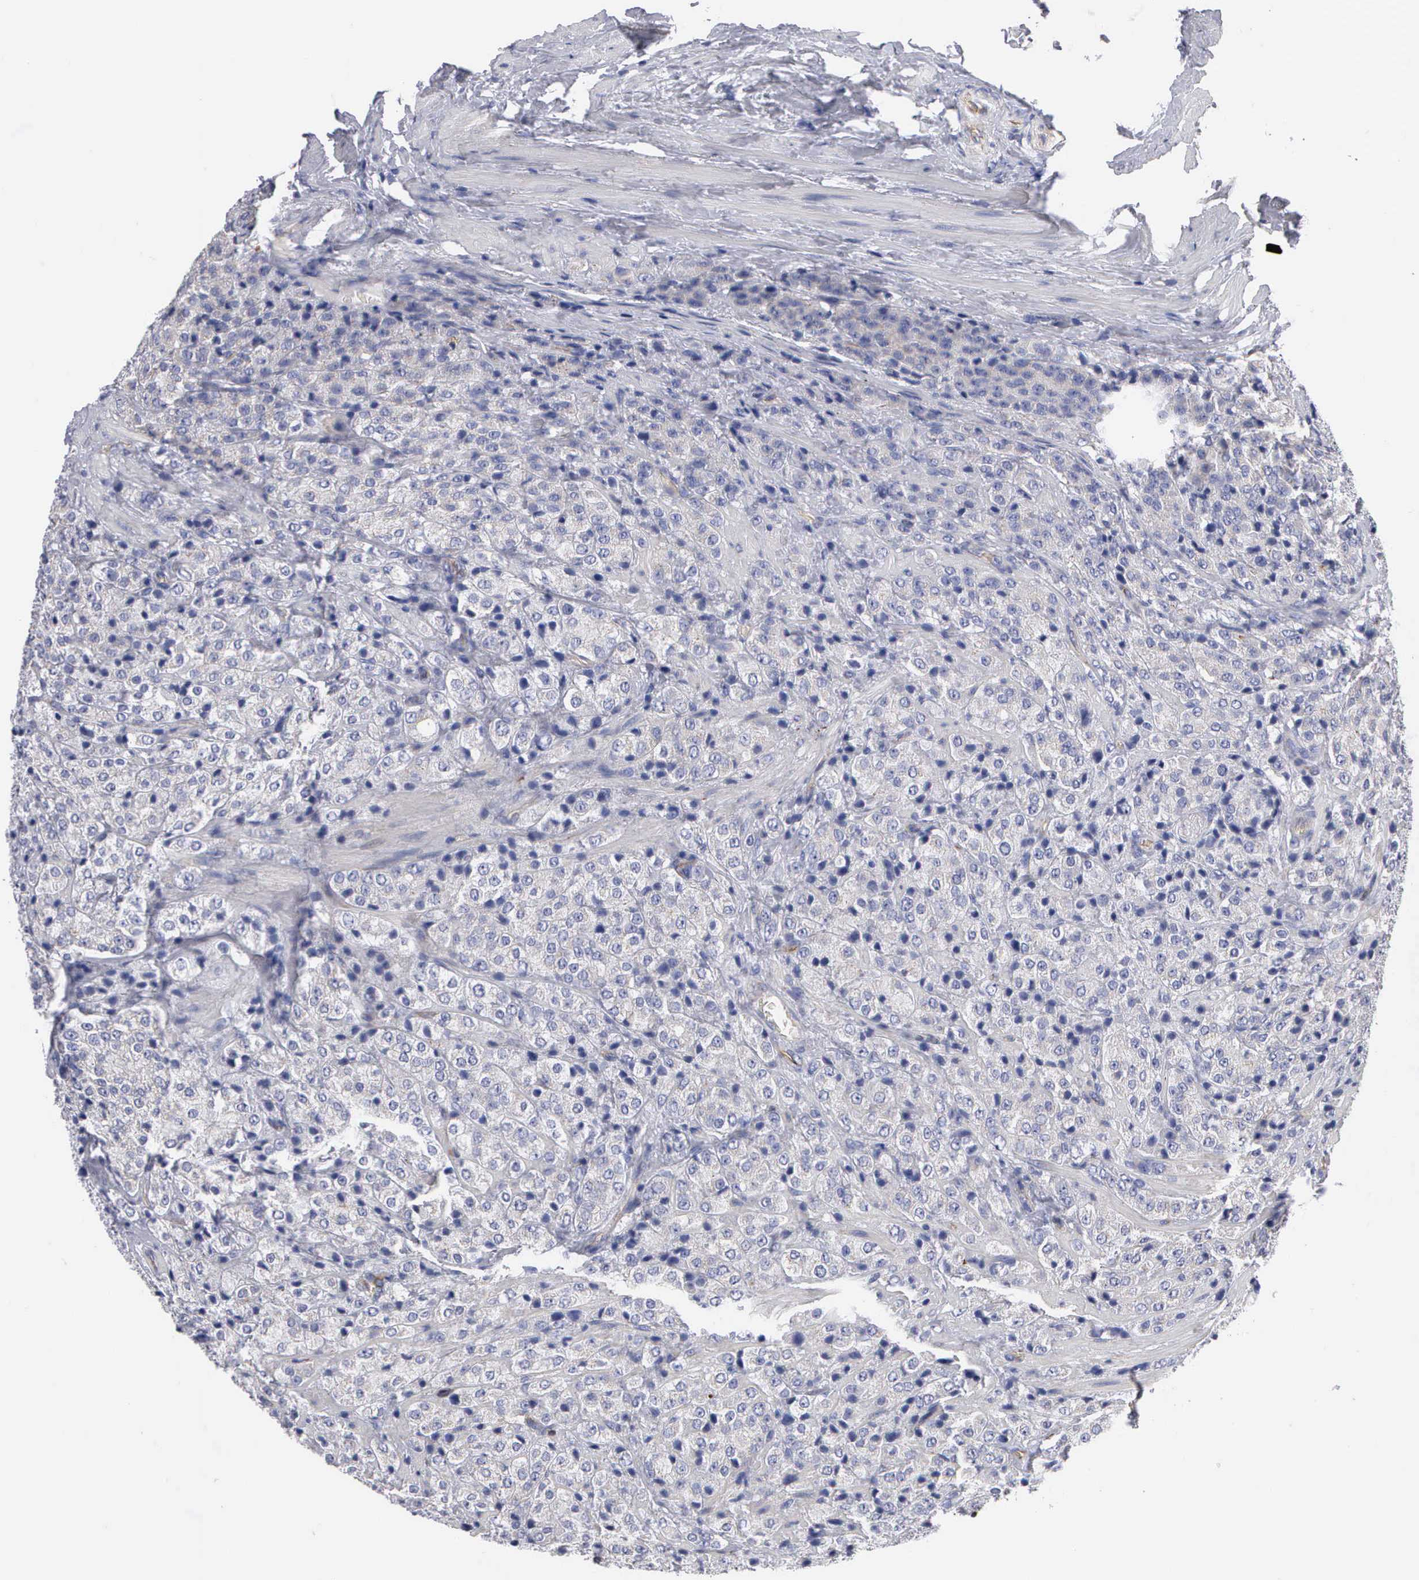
{"staining": {"intensity": "weak", "quantity": "<25%", "location": "cytoplasmic/membranous"}, "tissue": "prostate cancer", "cell_type": "Tumor cells", "image_type": "cancer", "snomed": [{"axis": "morphology", "description": "Adenocarcinoma, Medium grade"}, {"axis": "topography", "description": "Prostate"}], "caption": "Immunohistochemical staining of medium-grade adenocarcinoma (prostate) displays no significant positivity in tumor cells.", "gene": "RDX", "patient": {"sex": "male", "age": 70}}